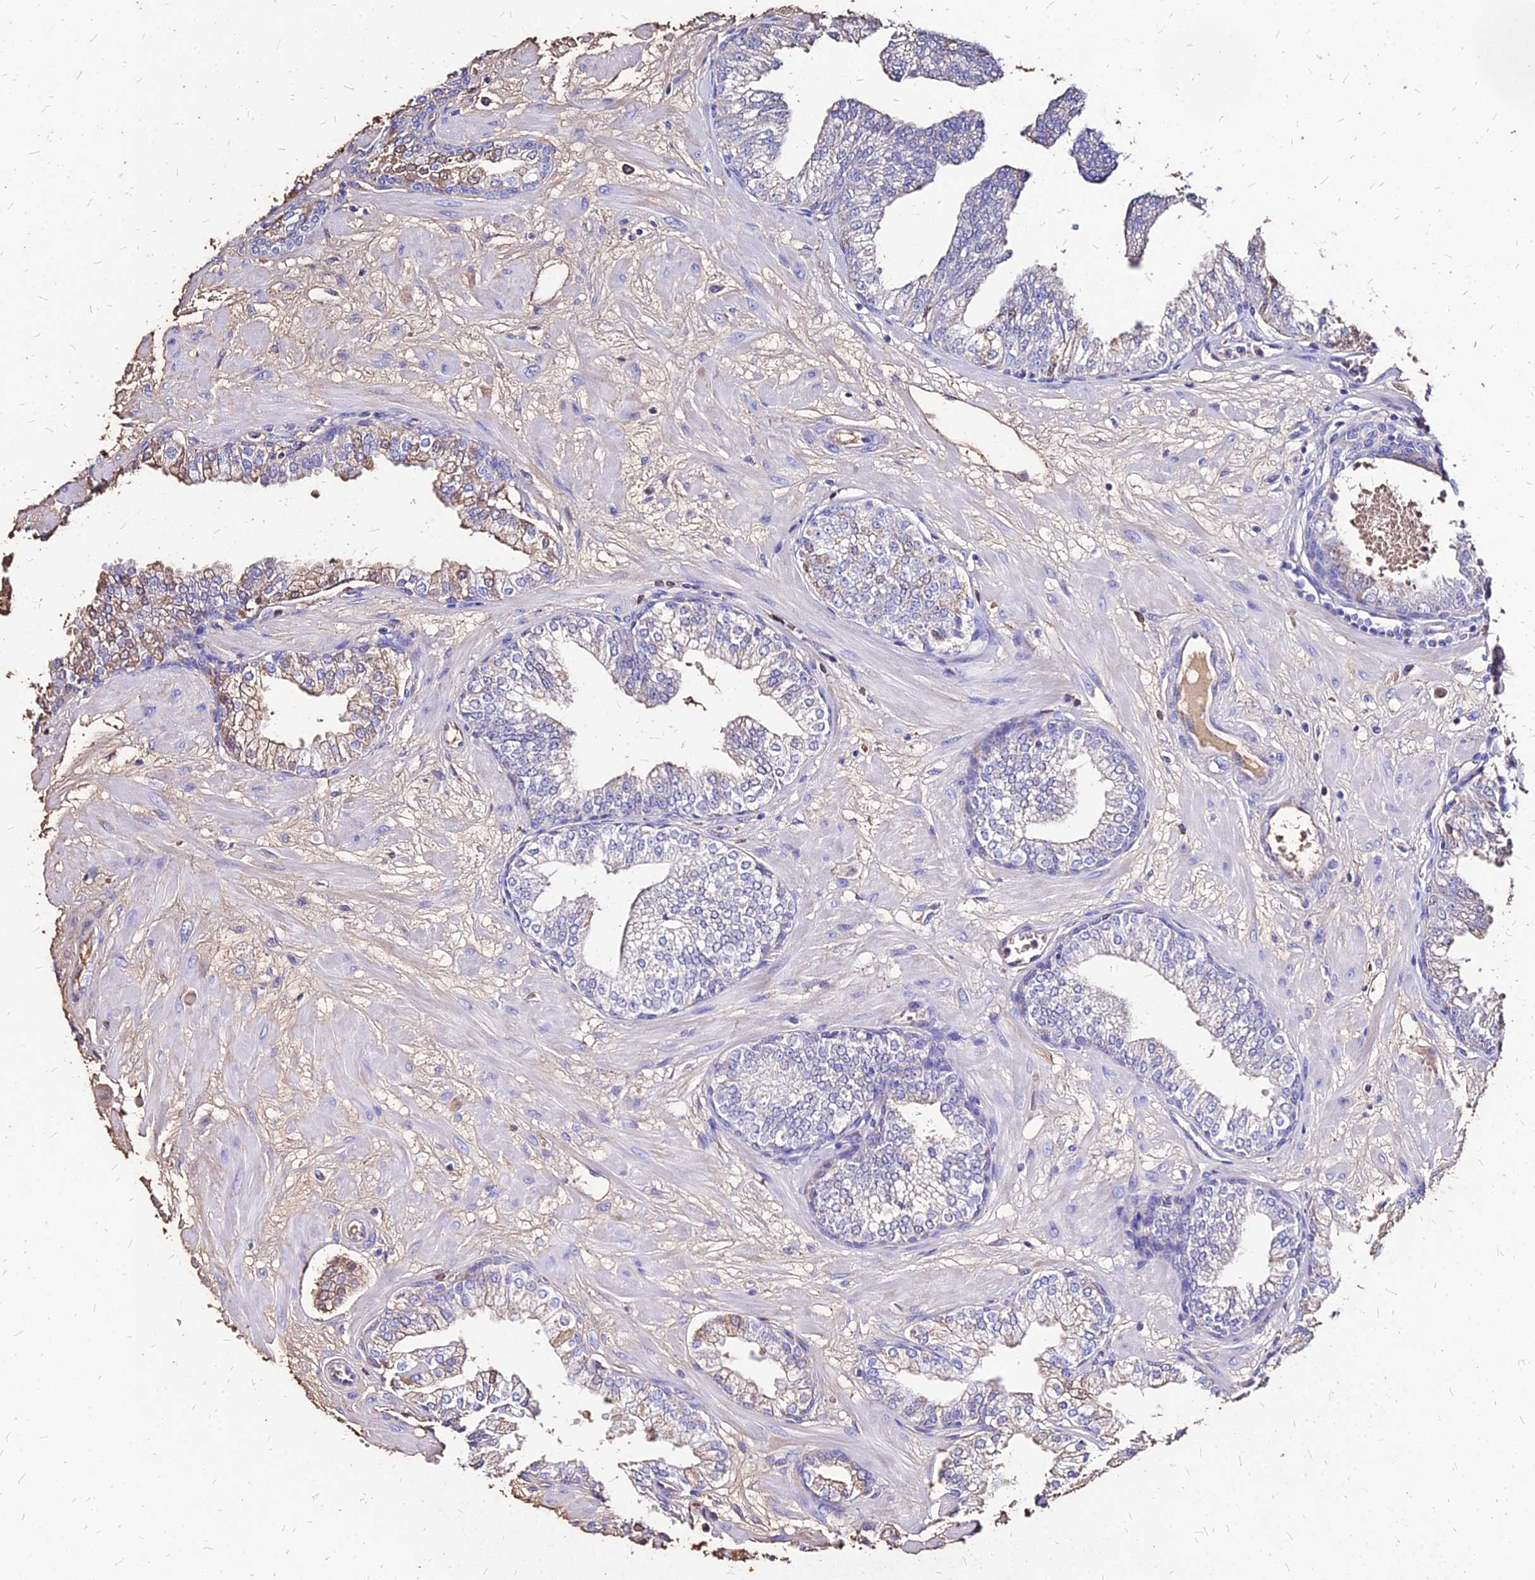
{"staining": {"intensity": "weak", "quantity": "<25%", "location": "cytoplasmic/membranous"}, "tissue": "prostate", "cell_type": "Glandular cells", "image_type": "normal", "snomed": [{"axis": "morphology", "description": "Normal tissue, NOS"}, {"axis": "morphology", "description": "Urothelial carcinoma, Low grade"}, {"axis": "topography", "description": "Urinary bladder"}, {"axis": "topography", "description": "Prostate"}], "caption": "DAB (3,3'-diaminobenzidine) immunohistochemical staining of normal human prostate displays no significant expression in glandular cells.", "gene": "NME5", "patient": {"sex": "male", "age": 60}}